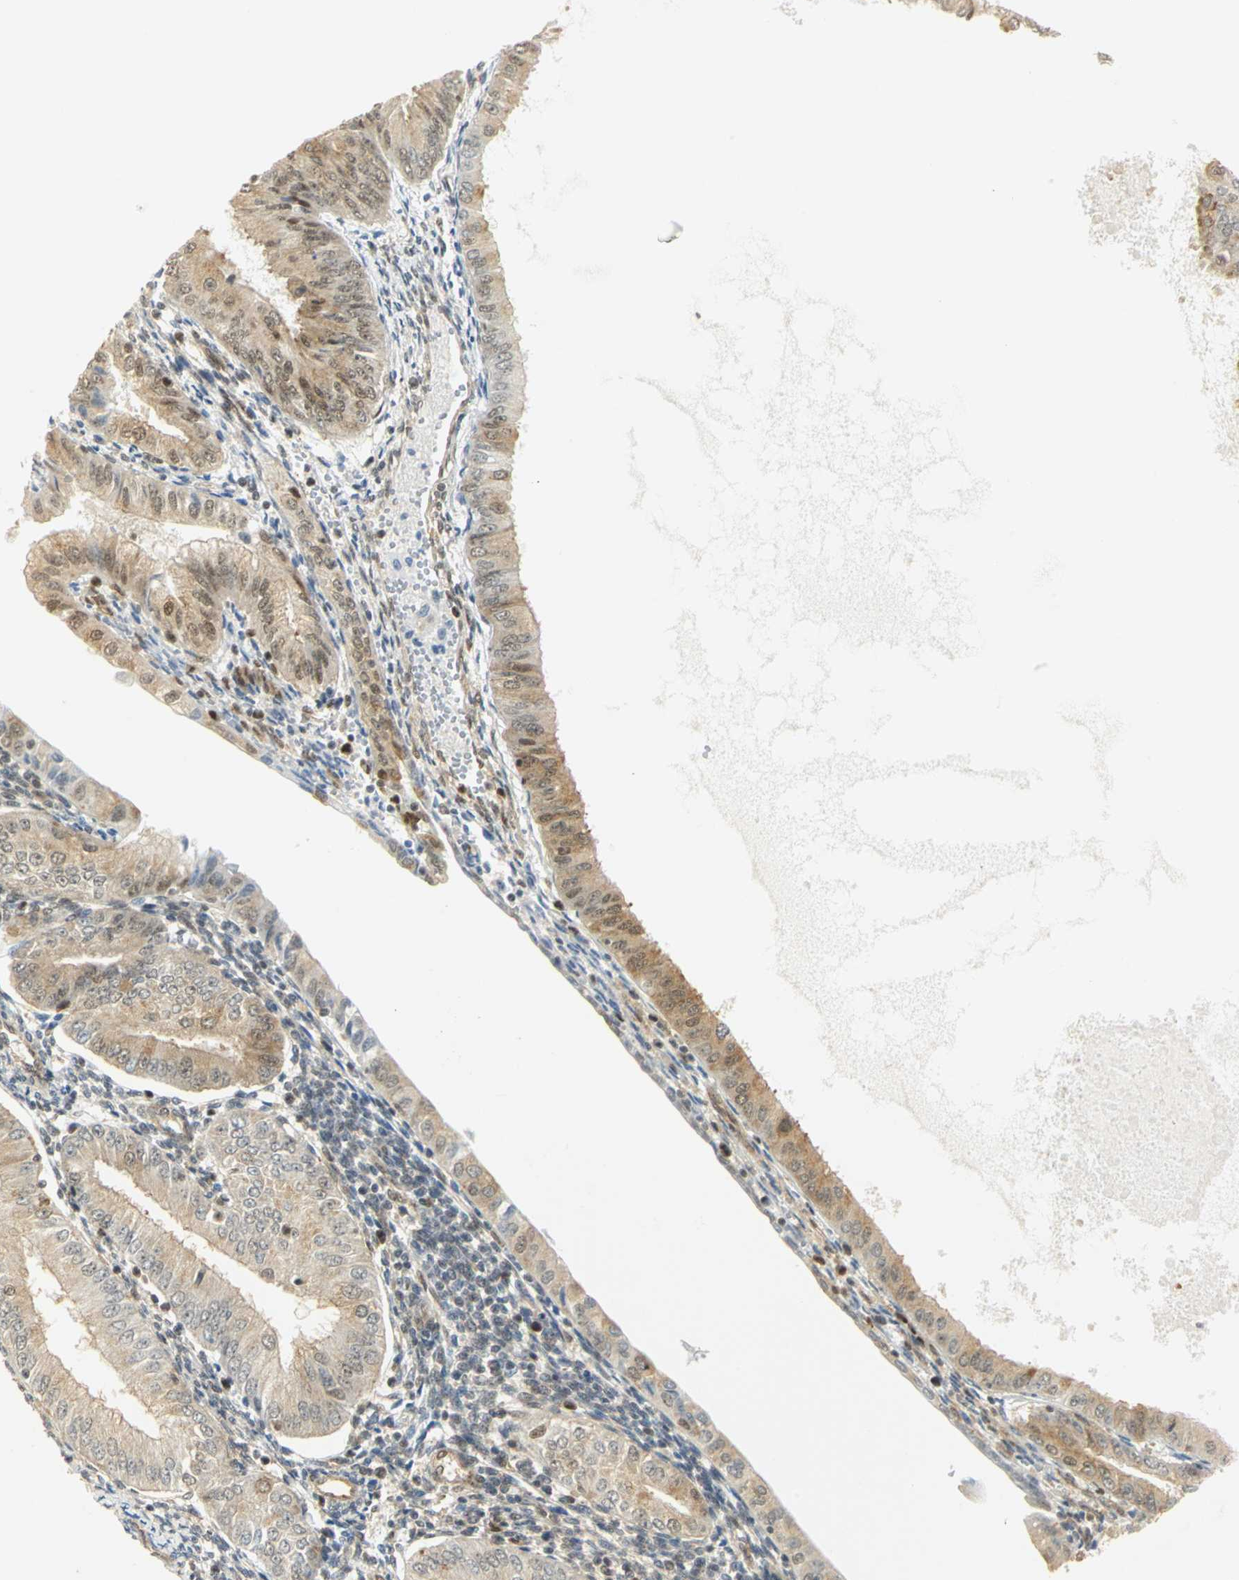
{"staining": {"intensity": "moderate", "quantity": "25%-75%", "location": "cytoplasmic/membranous,nuclear"}, "tissue": "endometrial cancer", "cell_type": "Tumor cells", "image_type": "cancer", "snomed": [{"axis": "morphology", "description": "Adenocarcinoma, NOS"}, {"axis": "topography", "description": "Endometrium"}], "caption": "Adenocarcinoma (endometrial) was stained to show a protein in brown. There is medium levels of moderate cytoplasmic/membranous and nuclear staining in approximately 25%-75% of tumor cells.", "gene": "DDX5", "patient": {"sex": "female", "age": 53}}